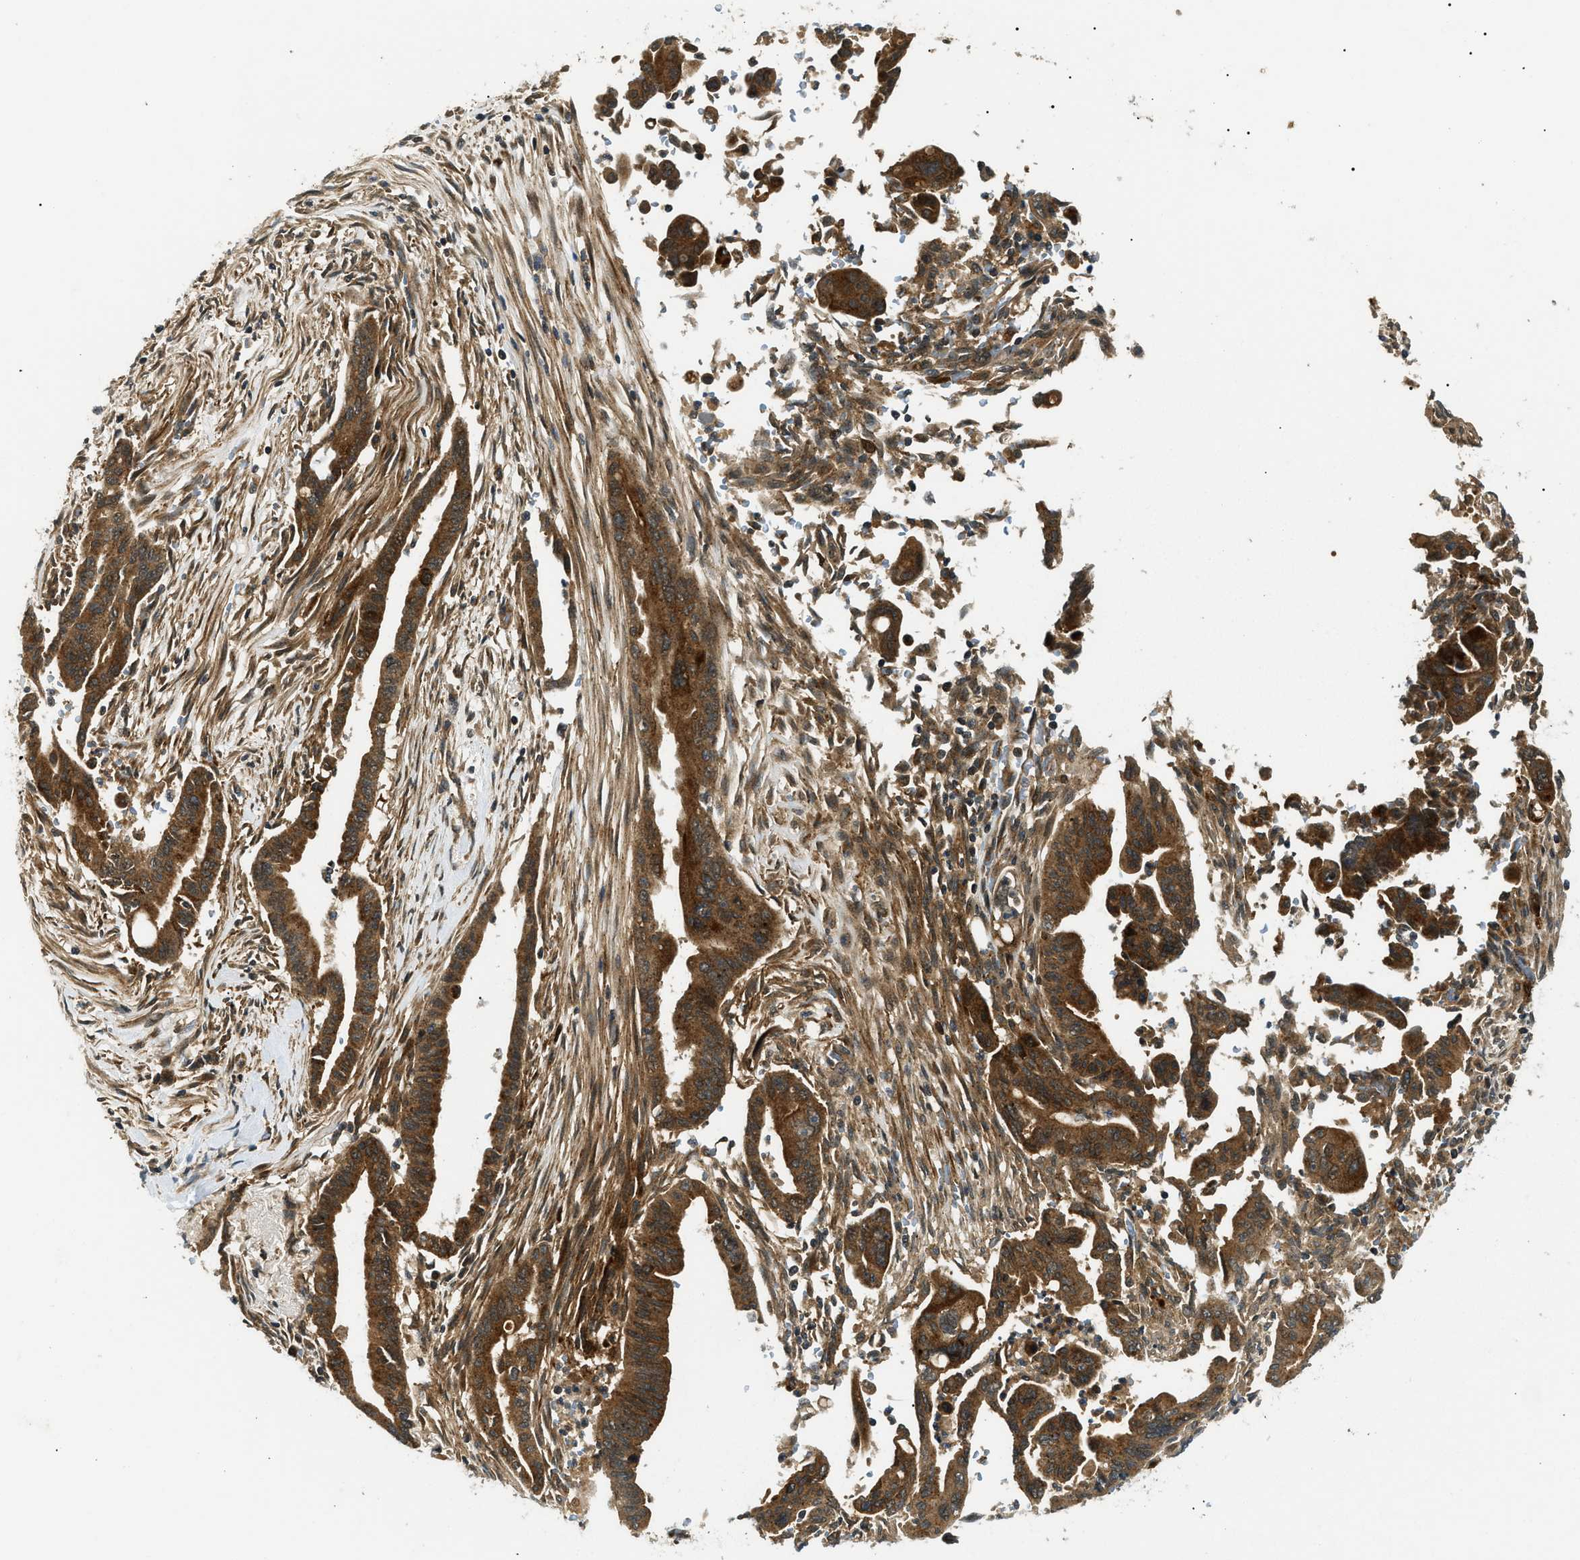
{"staining": {"intensity": "moderate", "quantity": ">75%", "location": "cytoplasmic/membranous"}, "tissue": "pancreatic cancer", "cell_type": "Tumor cells", "image_type": "cancer", "snomed": [{"axis": "morphology", "description": "Adenocarcinoma, NOS"}, {"axis": "topography", "description": "Pancreas"}], "caption": "Immunohistochemistry of adenocarcinoma (pancreatic) reveals medium levels of moderate cytoplasmic/membranous positivity in about >75% of tumor cells.", "gene": "ATP6AP1", "patient": {"sex": "male", "age": 70}}